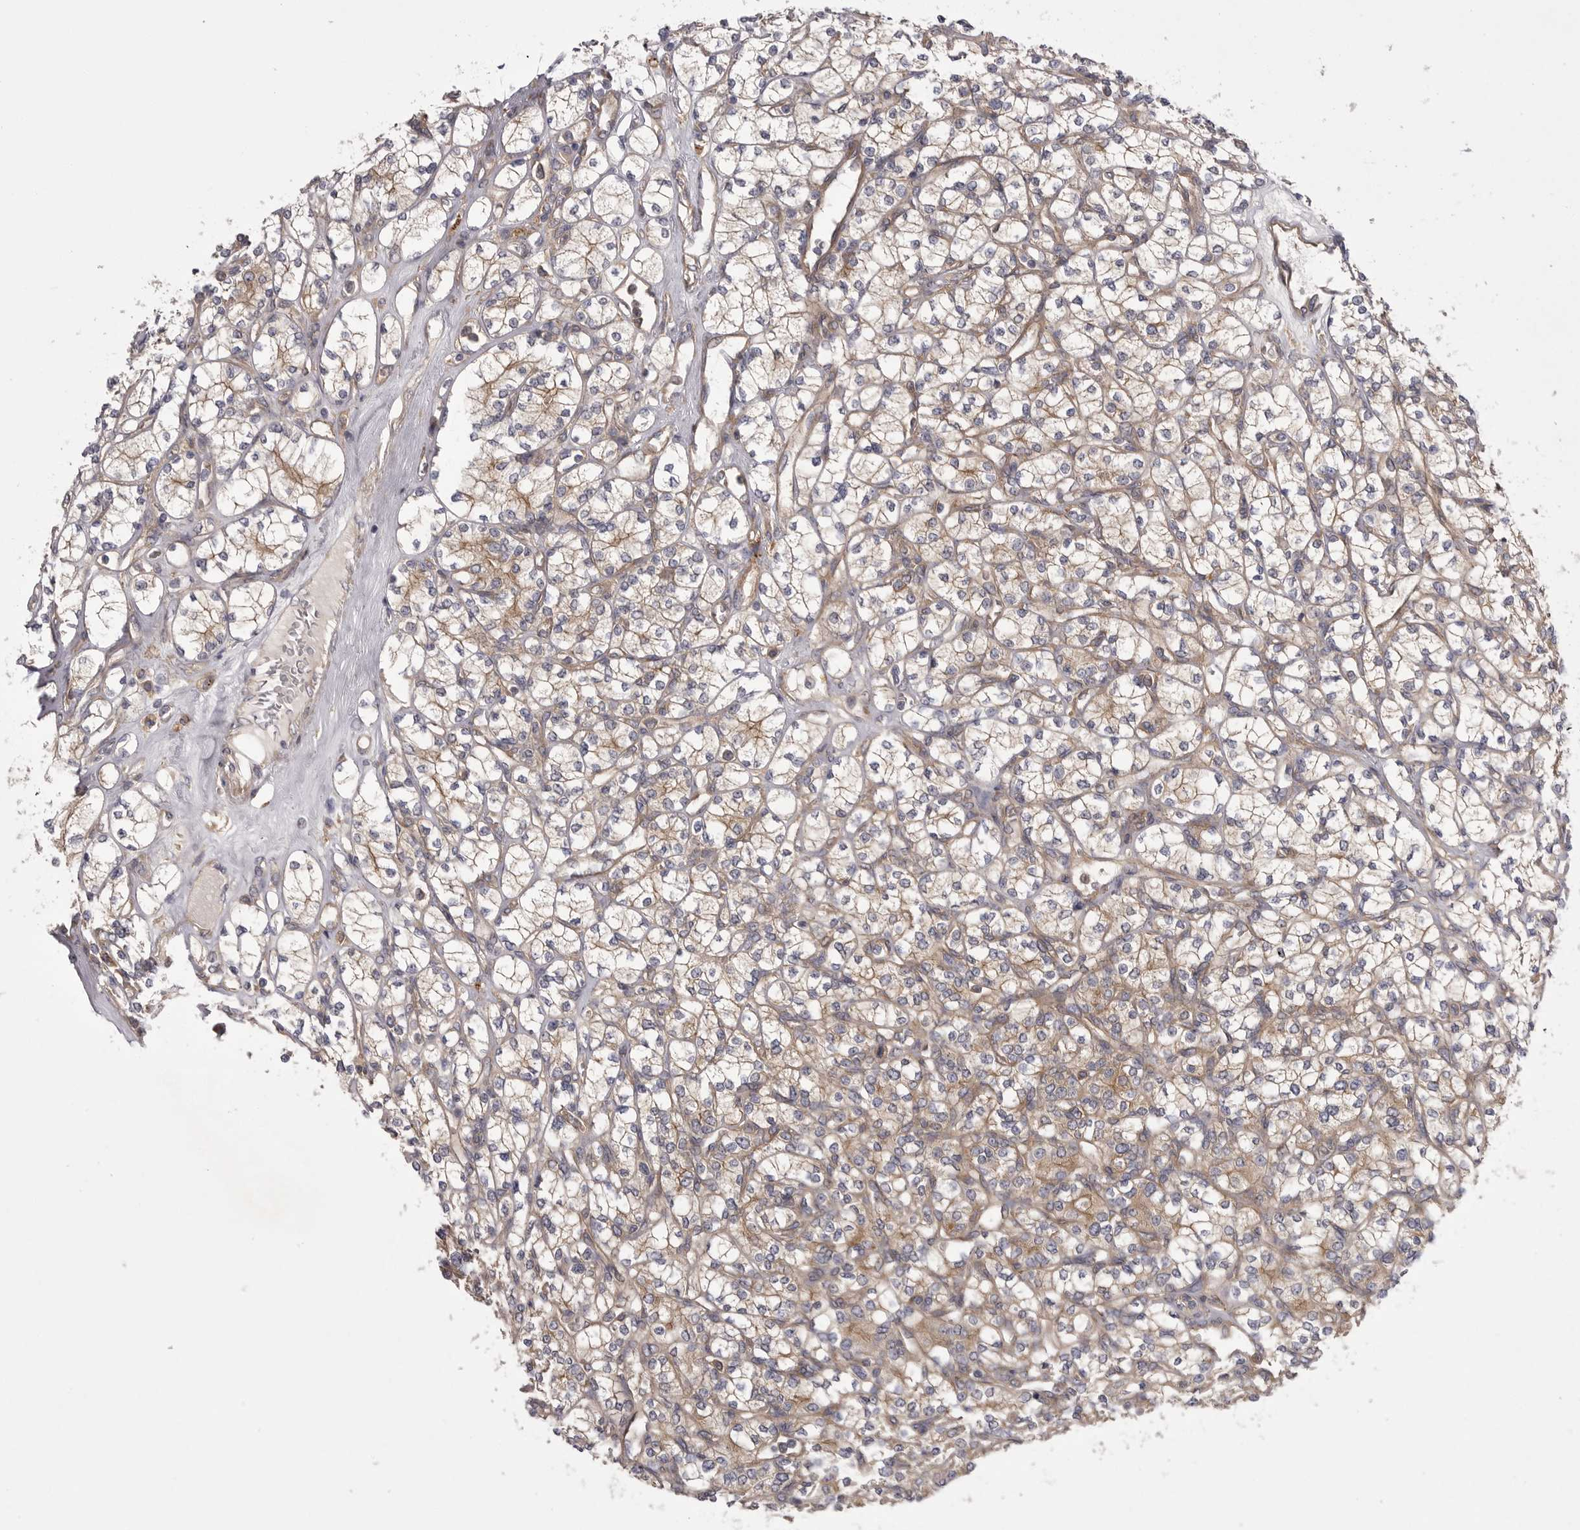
{"staining": {"intensity": "weak", "quantity": "25%-75%", "location": "cytoplasmic/membranous"}, "tissue": "renal cancer", "cell_type": "Tumor cells", "image_type": "cancer", "snomed": [{"axis": "morphology", "description": "Adenocarcinoma, NOS"}, {"axis": "topography", "description": "Kidney"}], "caption": "A micrograph of human renal adenocarcinoma stained for a protein exhibits weak cytoplasmic/membranous brown staining in tumor cells.", "gene": "OSBPL9", "patient": {"sex": "male", "age": 77}}